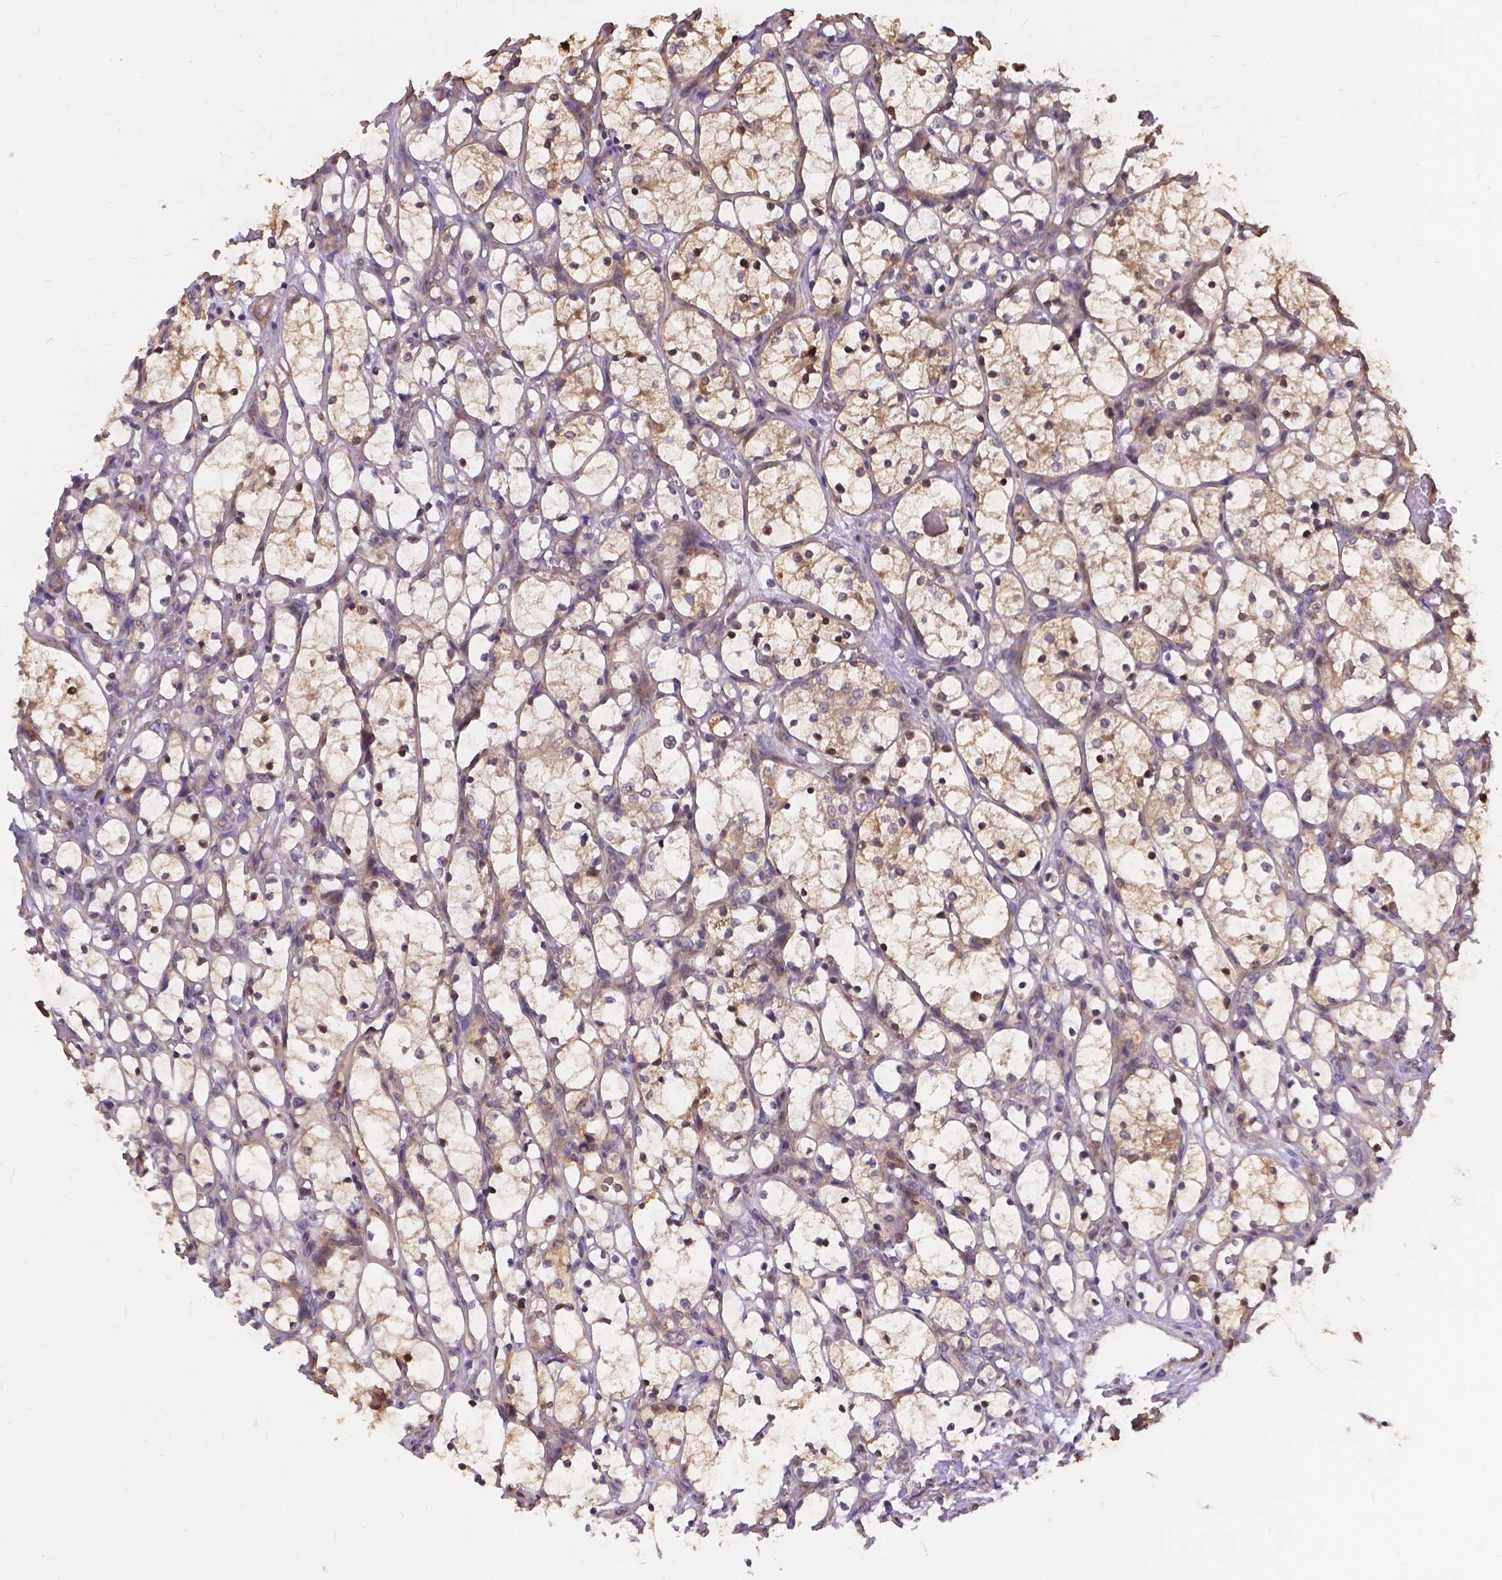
{"staining": {"intensity": "weak", "quantity": ">75%", "location": "cytoplasmic/membranous"}, "tissue": "renal cancer", "cell_type": "Tumor cells", "image_type": "cancer", "snomed": [{"axis": "morphology", "description": "Adenocarcinoma, NOS"}, {"axis": "topography", "description": "Kidney"}], "caption": "The micrograph displays staining of renal cancer (adenocarcinoma), revealing weak cytoplasmic/membranous protein expression (brown color) within tumor cells.", "gene": "DENND6A", "patient": {"sex": "female", "age": 69}}